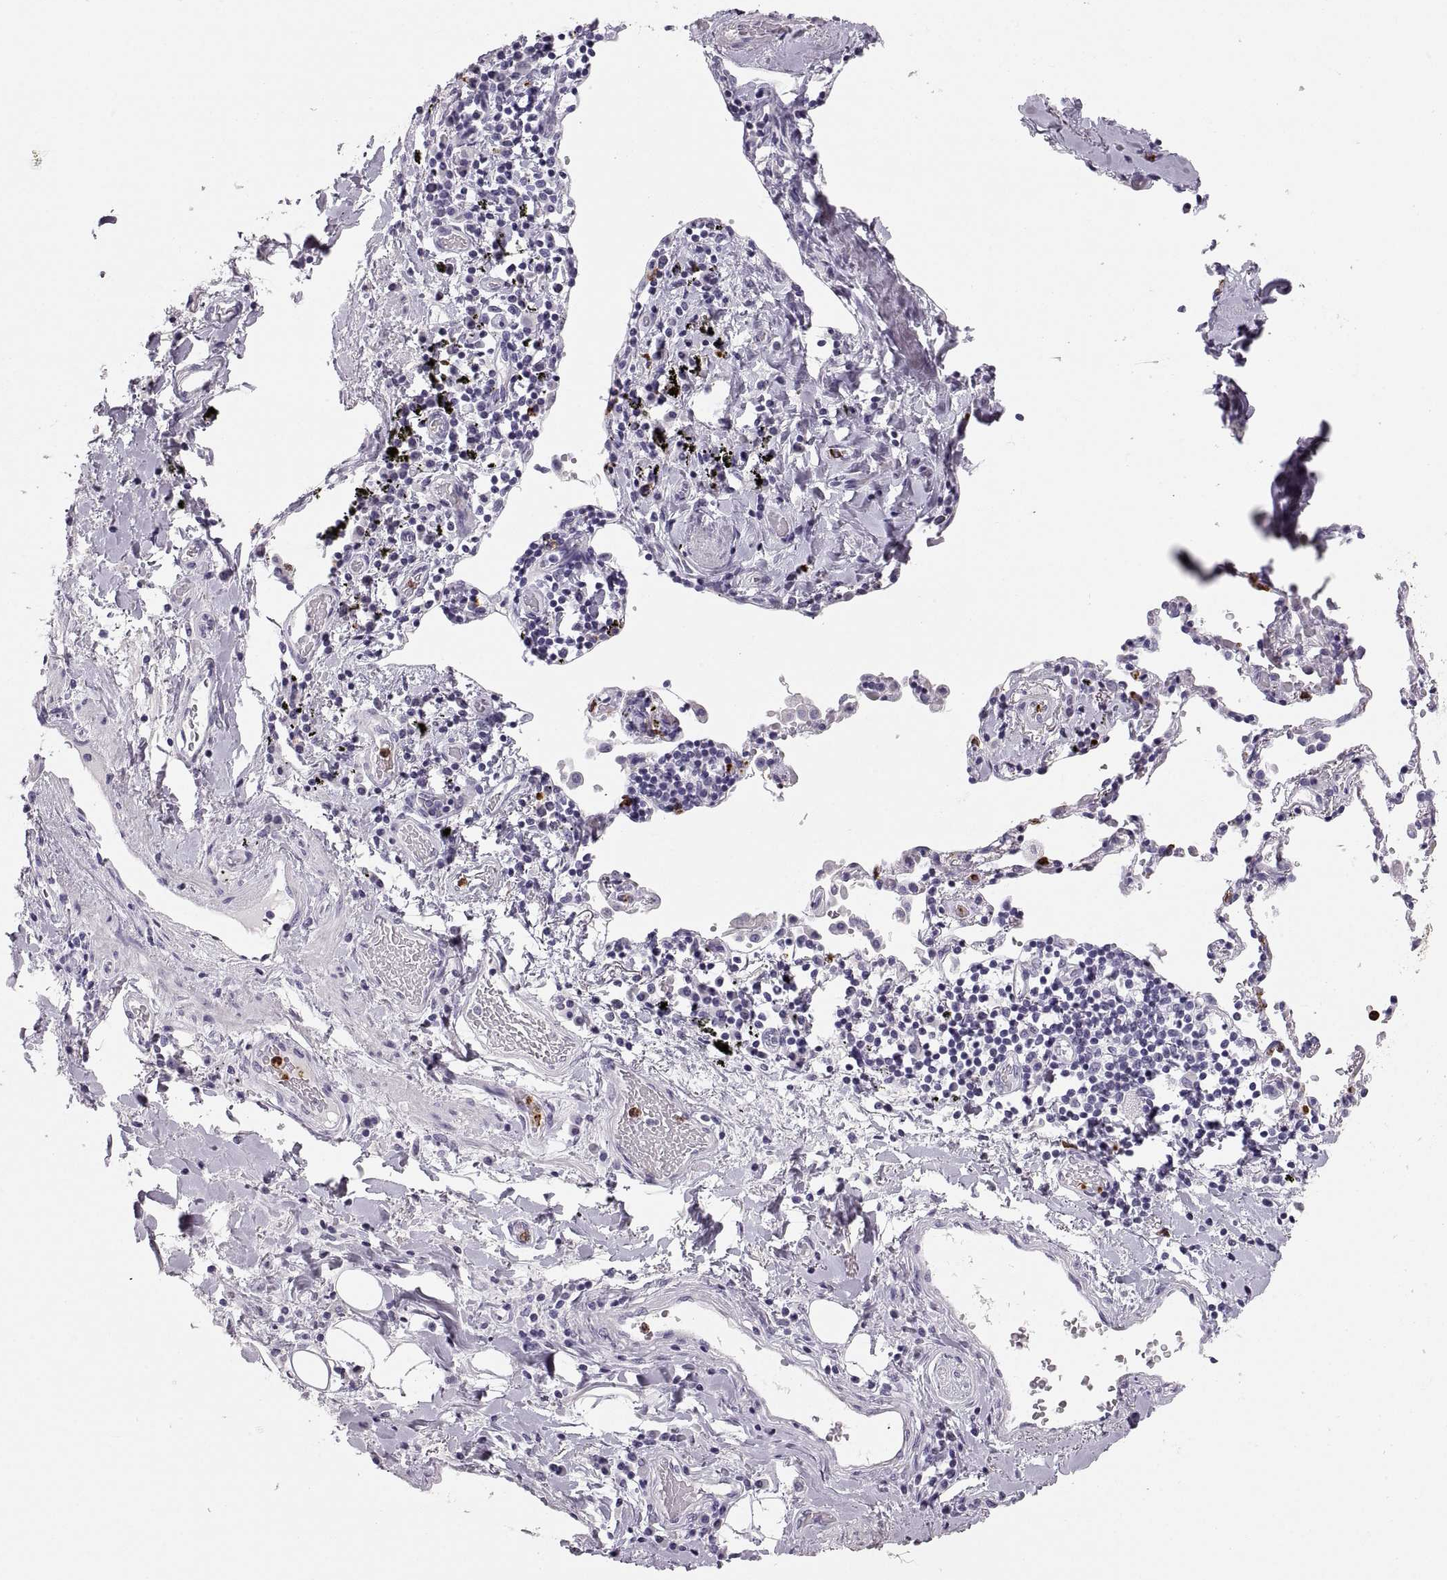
{"staining": {"intensity": "negative", "quantity": "none", "location": "none"}, "tissue": "lung cancer", "cell_type": "Tumor cells", "image_type": "cancer", "snomed": [{"axis": "morphology", "description": "Squamous cell carcinoma, NOS"}, {"axis": "topography", "description": "Lung"}], "caption": "A high-resolution histopathology image shows IHC staining of squamous cell carcinoma (lung), which reveals no significant staining in tumor cells.", "gene": "MILR1", "patient": {"sex": "male", "age": 57}}